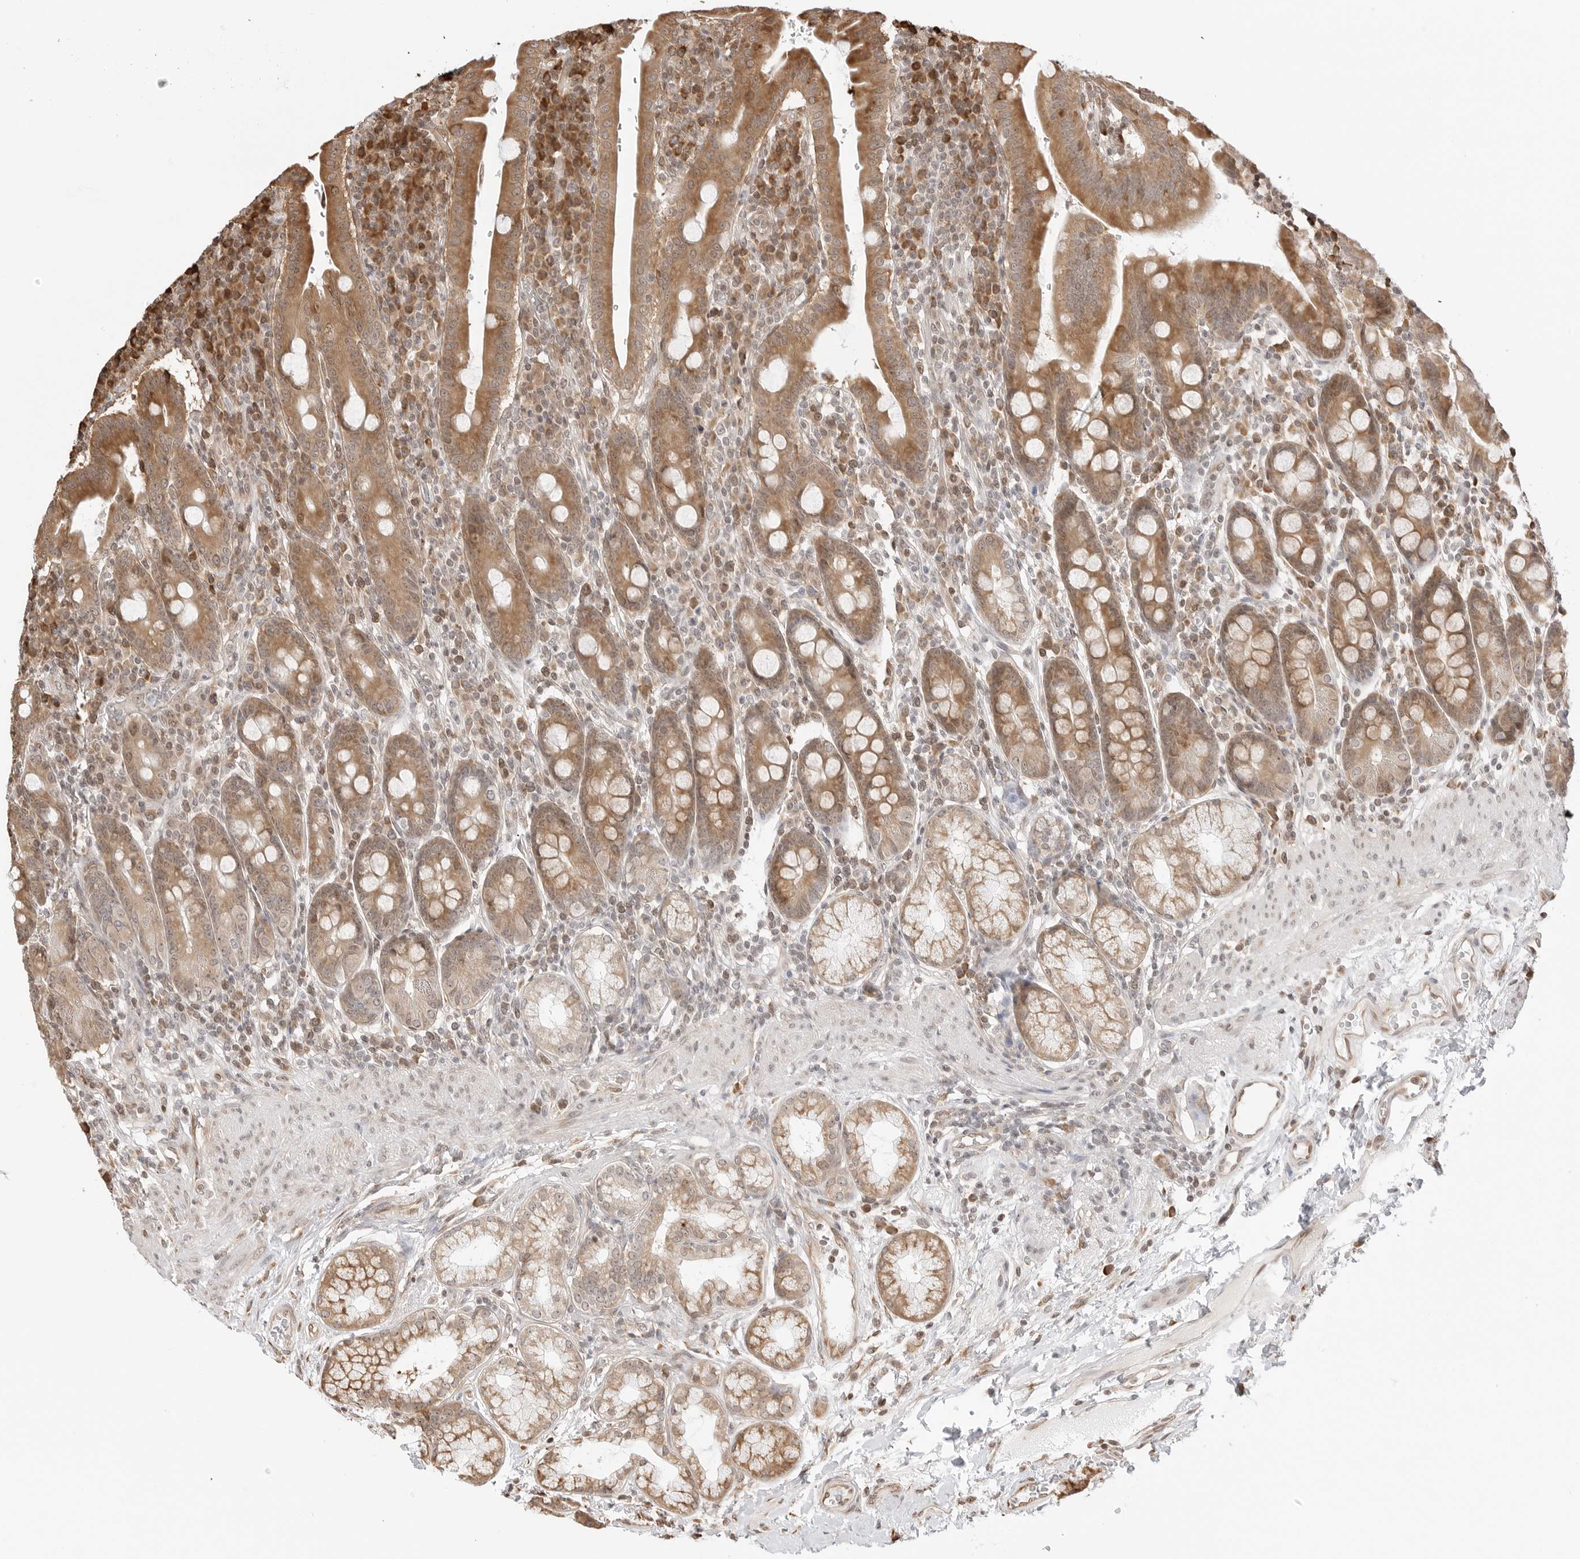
{"staining": {"intensity": "moderate", "quantity": ">75%", "location": "cytoplasmic/membranous"}, "tissue": "duodenum", "cell_type": "Glandular cells", "image_type": "normal", "snomed": [{"axis": "morphology", "description": "Normal tissue, NOS"}, {"axis": "morphology", "description": "Adenocarcinoma, NOS"}, {"axis": "topography", "description": "Pancreas"}, {"axis": "topography", "description": "Duodenum"}], "caption": "Immunohistochemistry of normal human duodenum exhibits medium levels of moderate cytoplasmic/membranous staining in approximately >75% of glandular cells.", "gene": "FKBP14", "patient": {"sex": "male", "age": 50}}